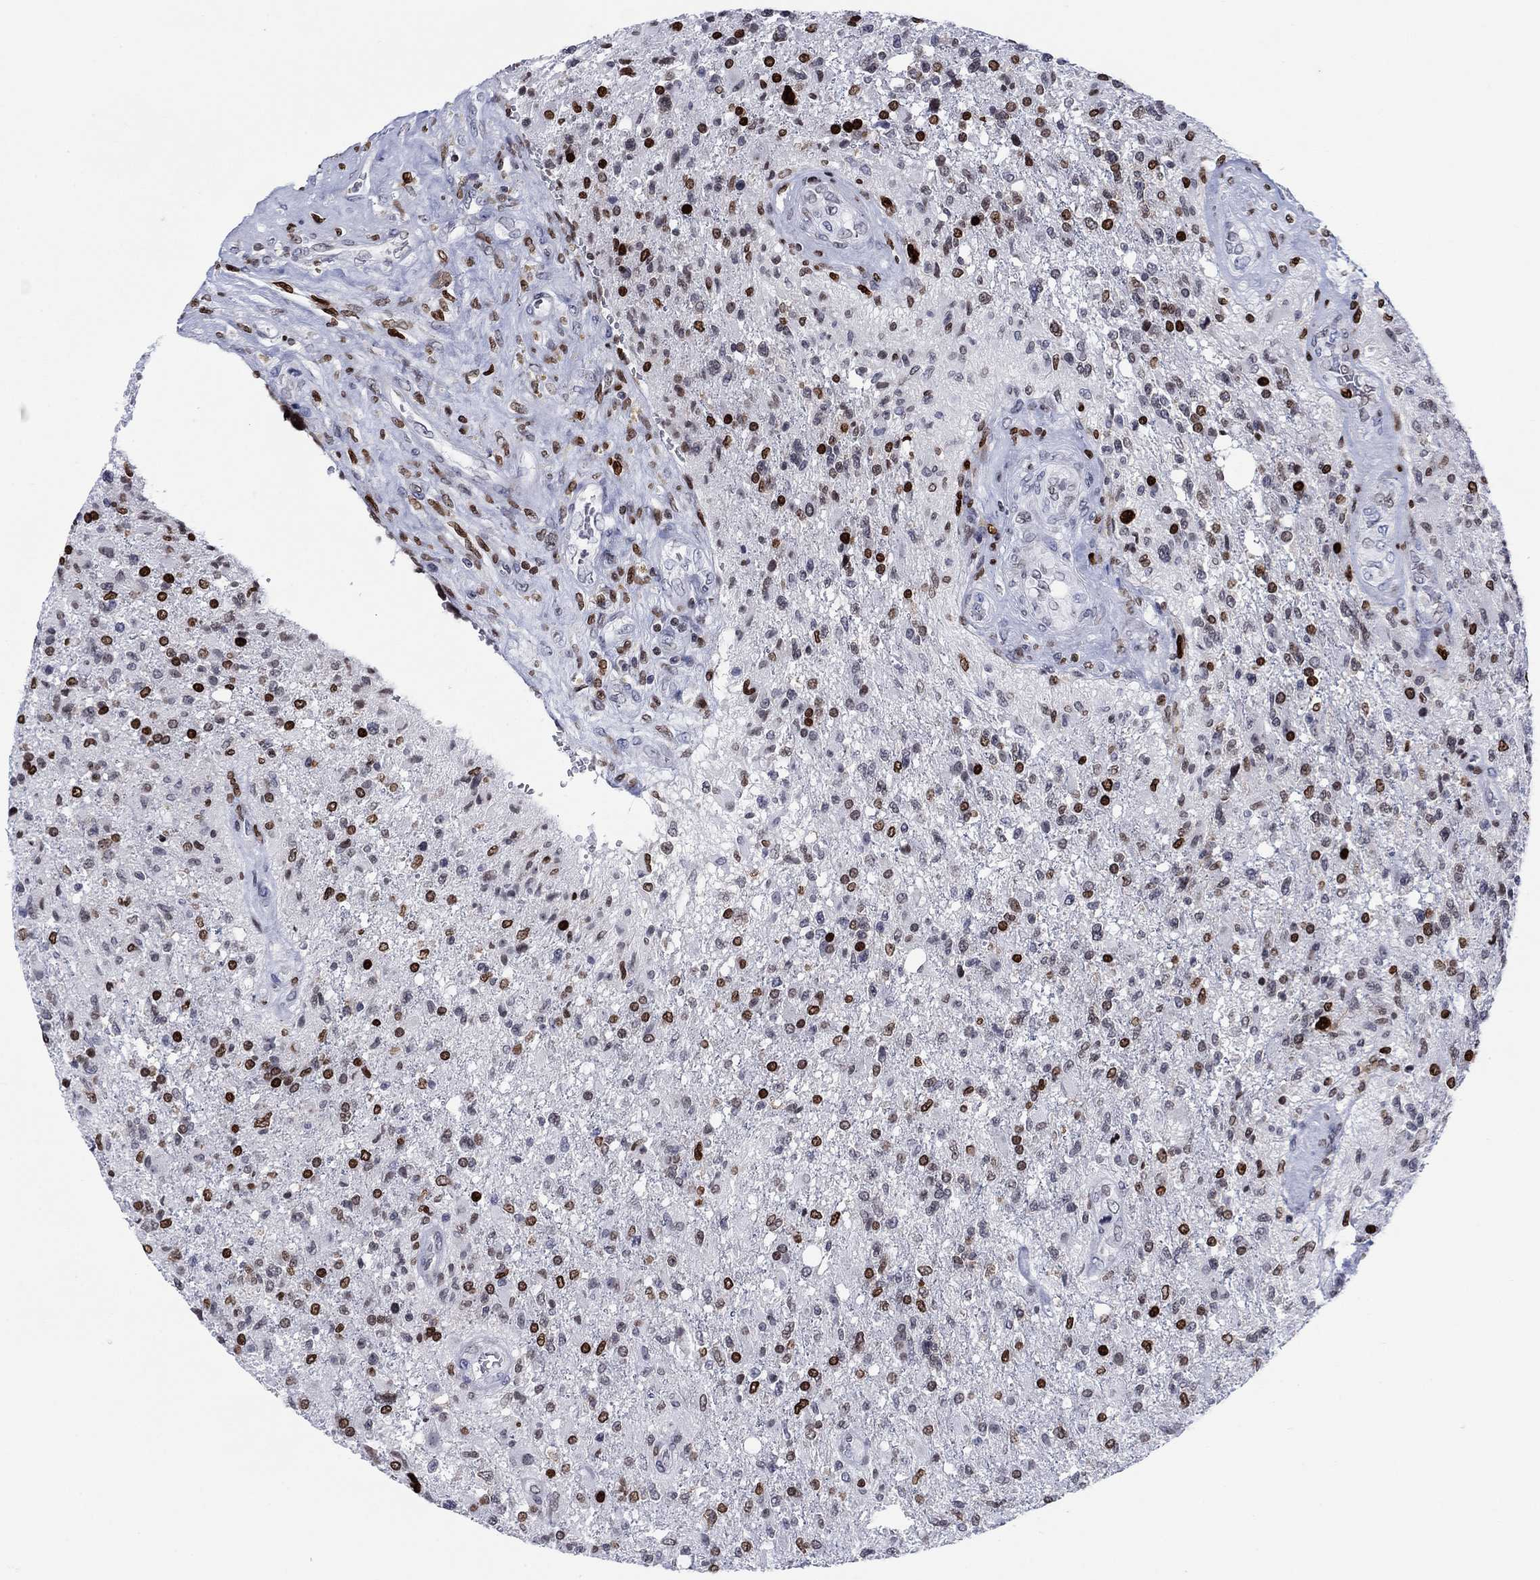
{"staining": {"intensity": "strong", "quantity": "<25%", "location": "nuclear"}, "tissue": "glioma", "cell_type": "Tumor cells", "image_type": "cancer", "snomed": [{"axis": "morphology", "description": "Glioma, malignant, High grade"}, {"axis": "topography", "description": "Brain"}], "caption": "High-magnification brightfield microscopy of glioma stained with DAB (3,3'-diaminobenzidine) (brown) and counterstained with hematoxylin (blue). tumor cells exhibit strong nuclear staining is identified in approximately<25% of cells.", "gene": "HMGA1", "patient": {"sex": "male", "age": 56}}